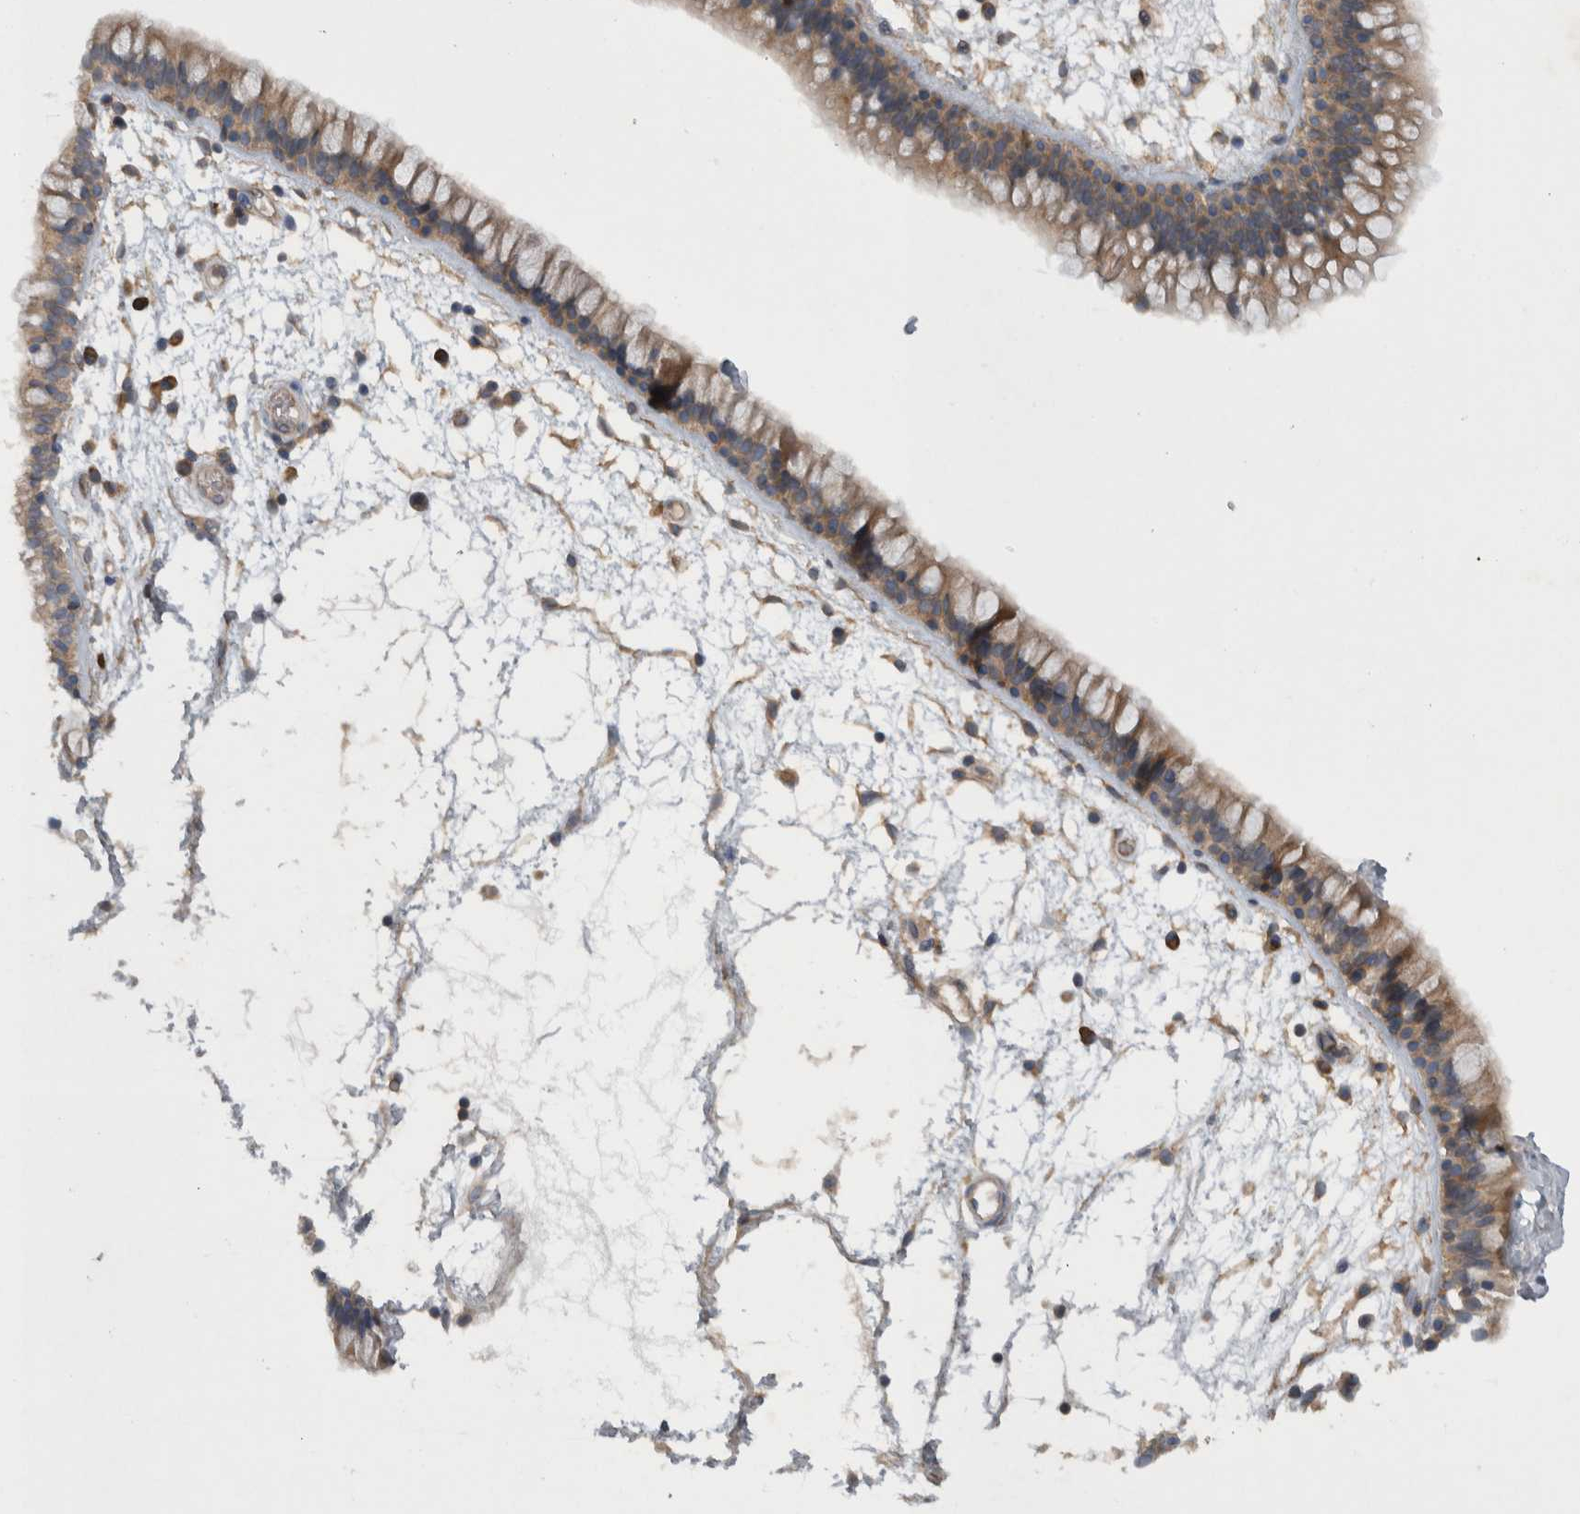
{"staining": {"intensity": "weak", "quantity": ">75%", "location": "cytoplasmic/membranous"}, "tissue": "nasopharynx", "cell_type": "Respiratory epithelial cells", "image_type": "normal", "snomed": [{"axis": "morphology", "description": "Normal tissue, NOS"}, {"axis": "morphology", "description": "Inflammation, NOS"}, {"axis": "topography", "description": "Nasopharynx"}], "caption": "Immunohistochemistry (IHC) (DAB (3,3'-diaminobenzidine)) staining of normal nasopharynx demonstrates weak cytoplasmic/membranous protein expression in about >75% of respiratory epithelial cells. Immunohistochemistry stains the protein in brown and the nuclei are stained blue.", "gene": "SCARA5", "patient": {"sex": "male", "age": 48}}